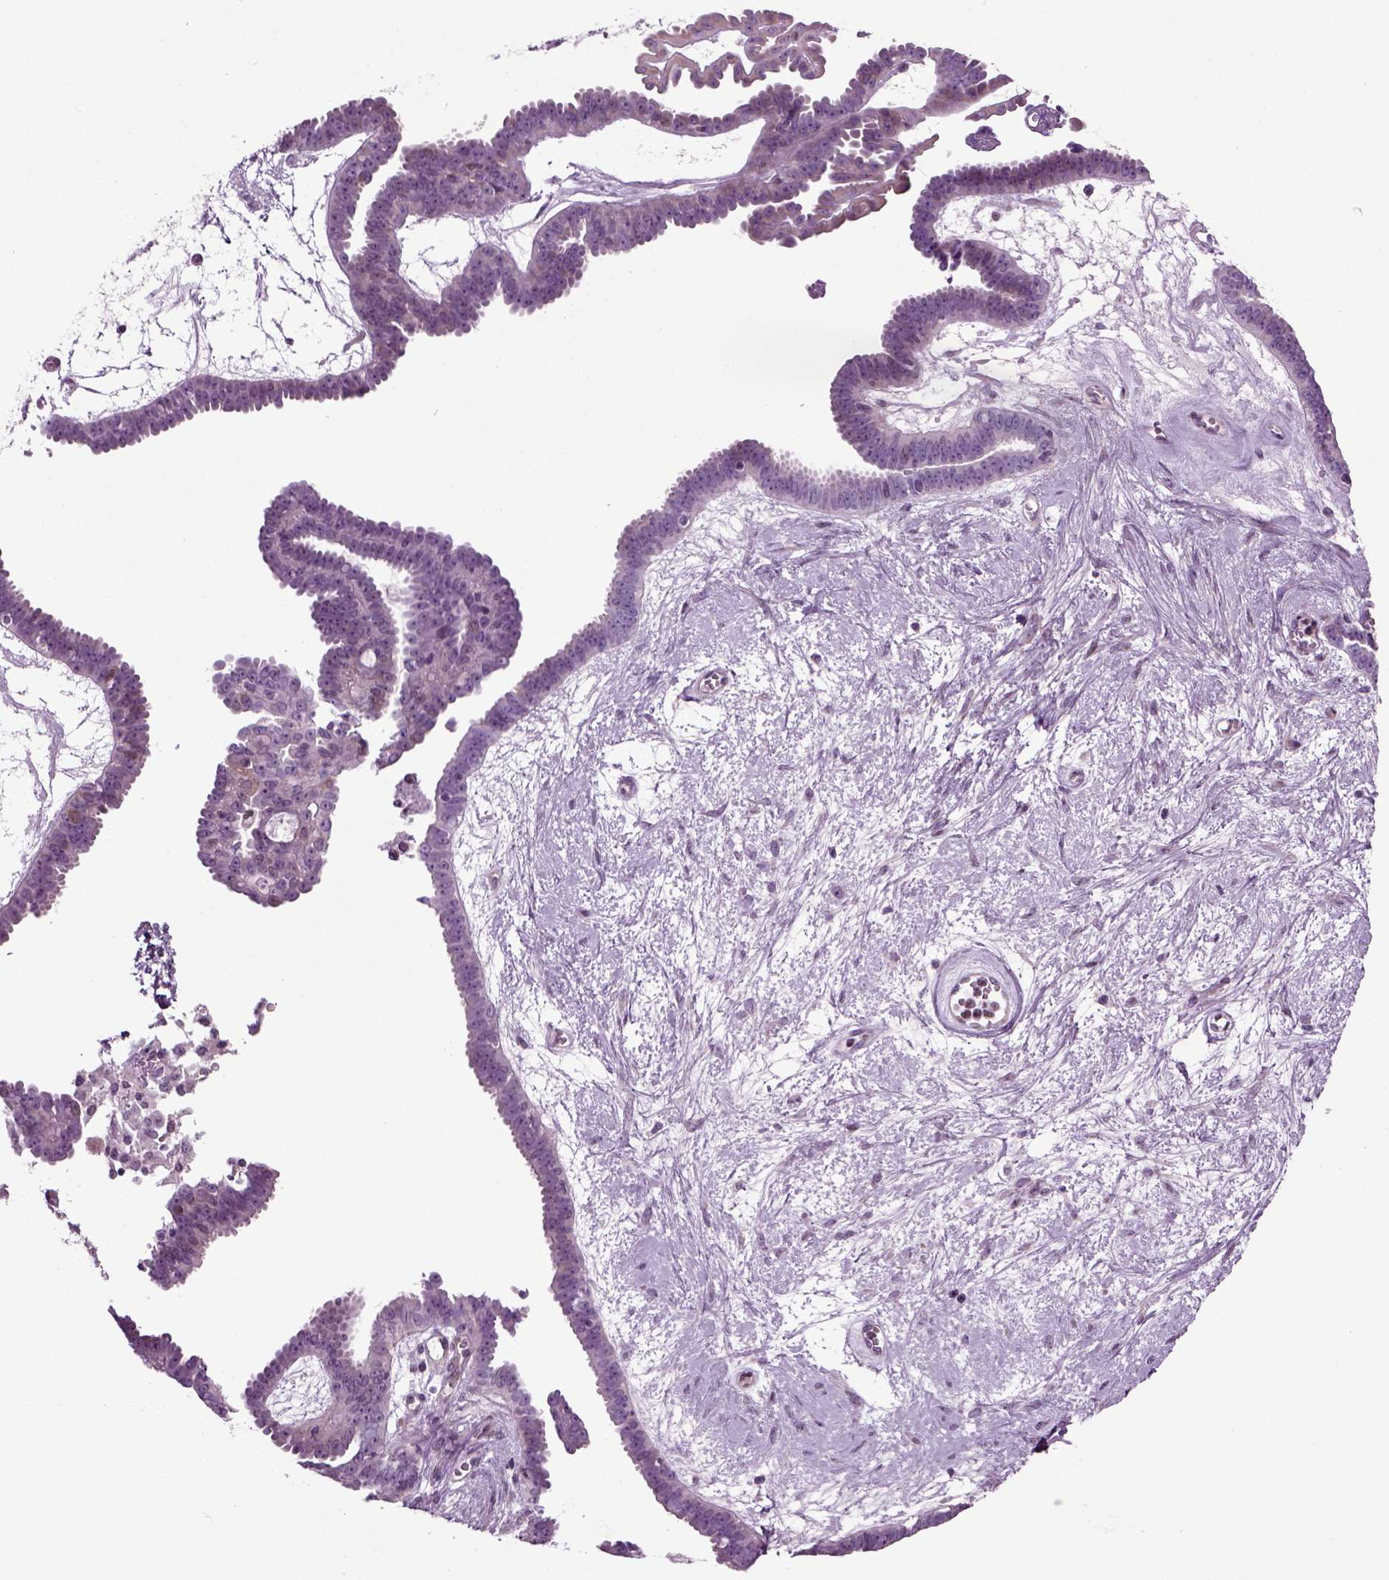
{"staining": {"intensity": "negative", "quantity": "none", "location": "none"}, "tissue": "ovarian cancer", "cell_type": "Tumor cells", "image_type": "cancer", "snomed": [{"axis": "morphology", "description": "Cystadenocarcinoma, serous, NOS"}, {"axis": "topography", "description": "Ovary"}], "caption": "Protein analysis of ovarian cancer displays no significant staining in tumor cells. (DAB IHC visualized using brightfield microscopy, high magnification).", "gene": "ARID3A", "patient": {"sex": "female", "age": 71}}